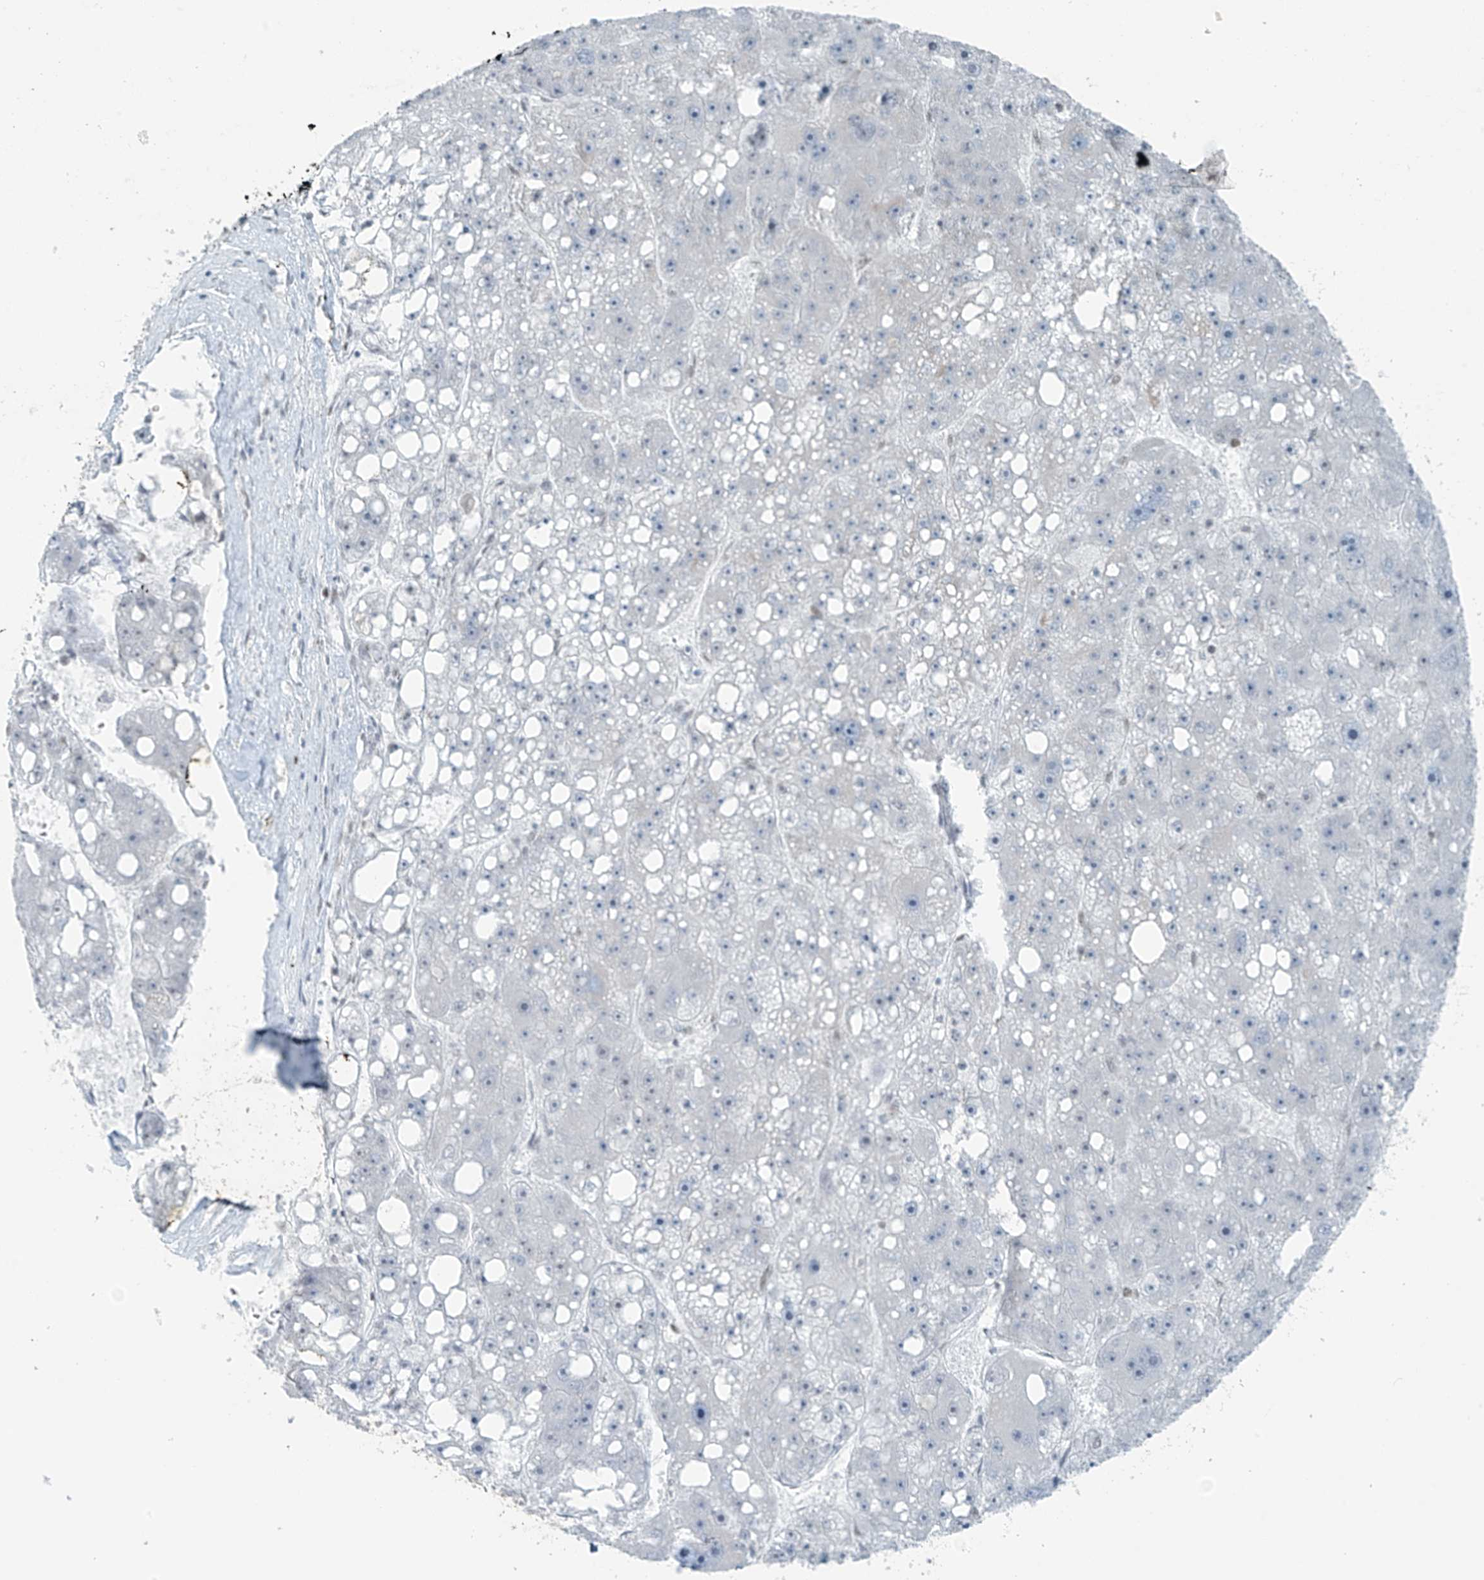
{"staining": {"intensity": "negative", "quantity": "none", "location": "none"}, "tissue": "liver cancer", "cell_type": "Tumor cells", "image_type": "cancer", "snomed": [{"axis": "morphology", "description": "Carcinoma, Hepatocellular, NOS"}, {"axis": "topography", "description": "Liver"}], "caption": "Human liver cancer (hepatocellular carcinoma) stained for a protein using IHC demonstrates no expression in tumor cells.", "gene": "WRNIP1", "patient": {"sex": "female", "age": 61}}